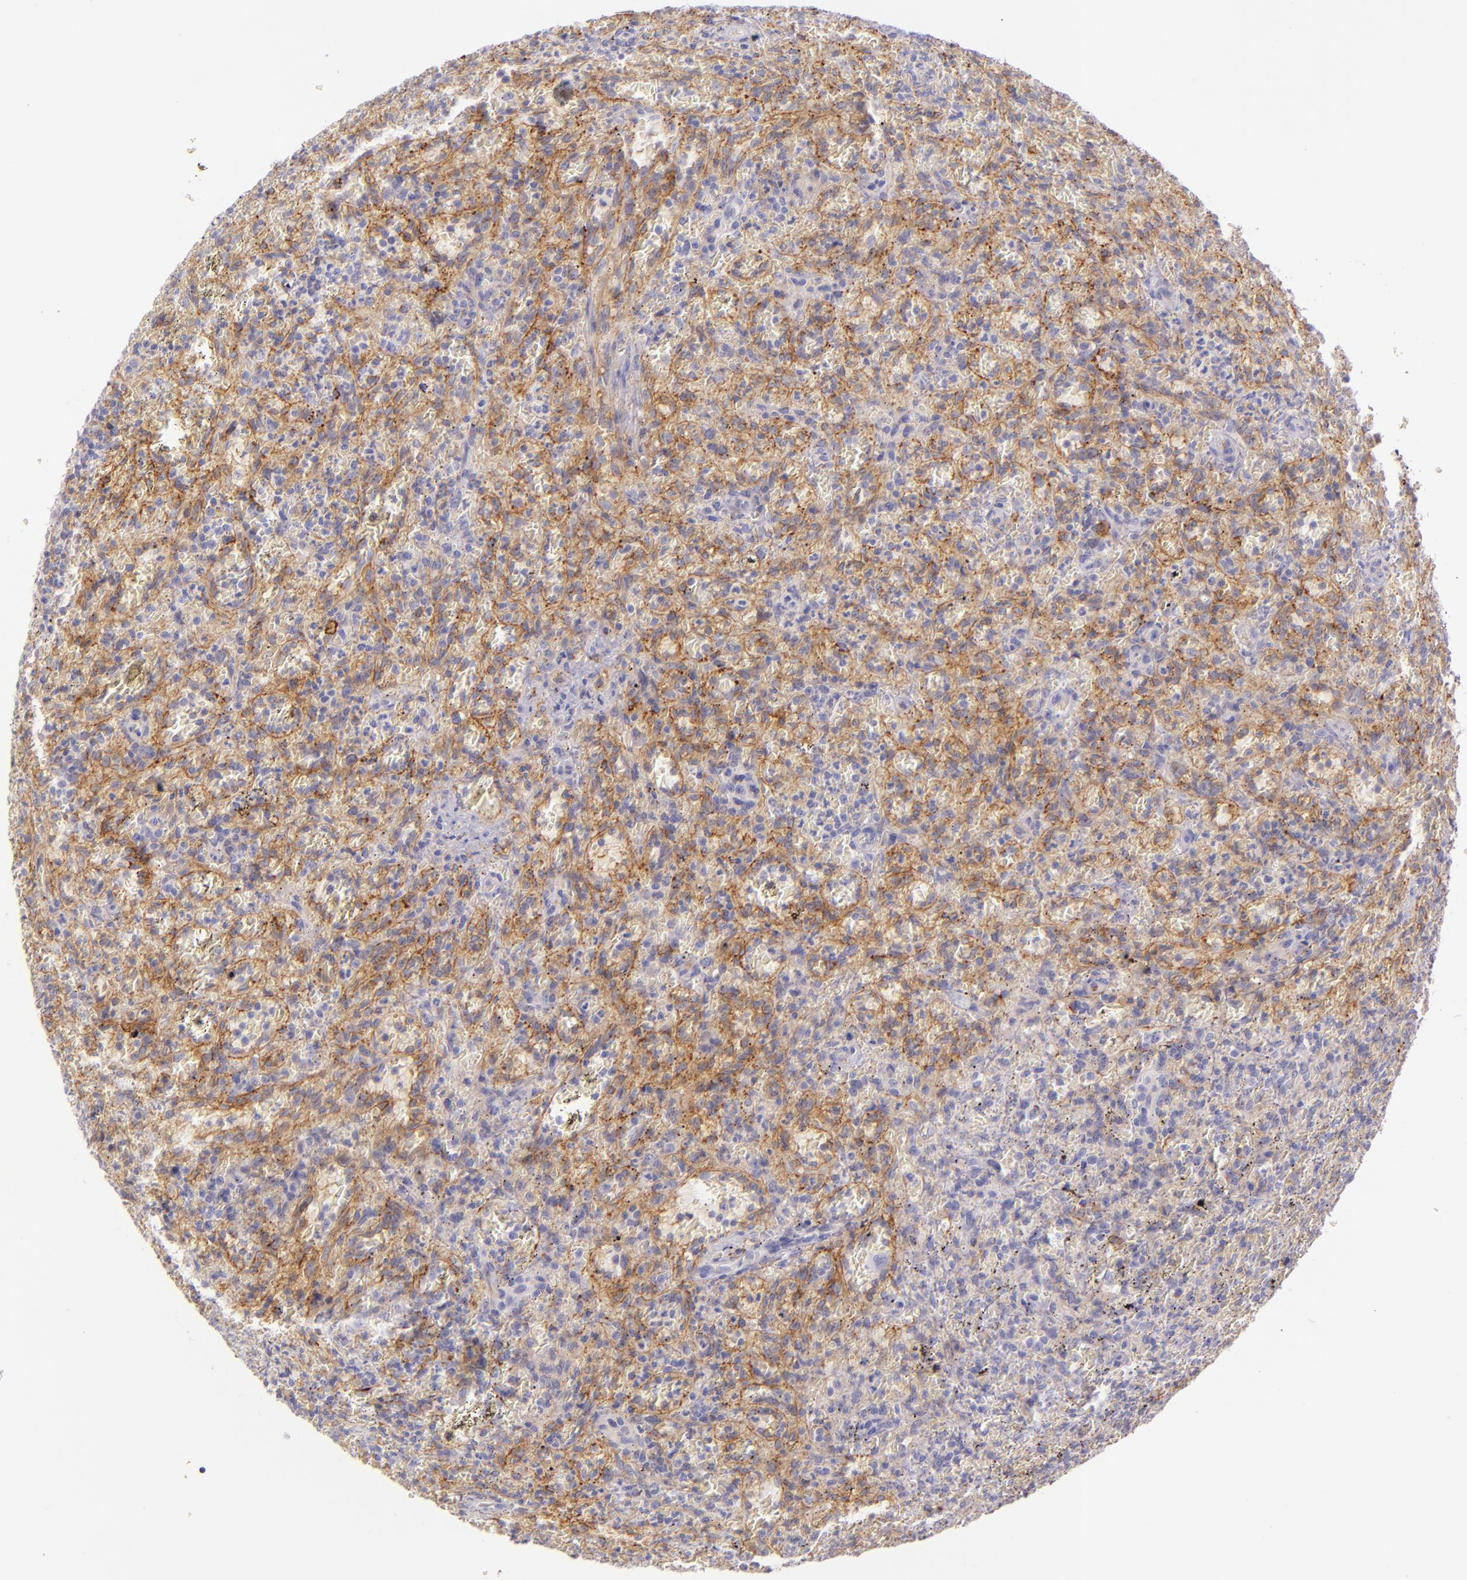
{"staining": {"intensity": "moderate", "quantity": "25%-75%", "location": "cytoplasmic/membranous"}, "tissue": "lymphoma", "cell_type": "Tumor cells", "image_type": "cancer", "snomed": [{"axis": "morphology", "description": "Malignant lymphoma, non-Hodgkin's type, Low grade"}, {"axis": "topography", "description": "Spleen"}], "caption": "Lymphoma stained with a protein marker shows moderate staining in tumor cells.", "gene": "ICAM1", "patient": {"sex": "female", "age": 64}}